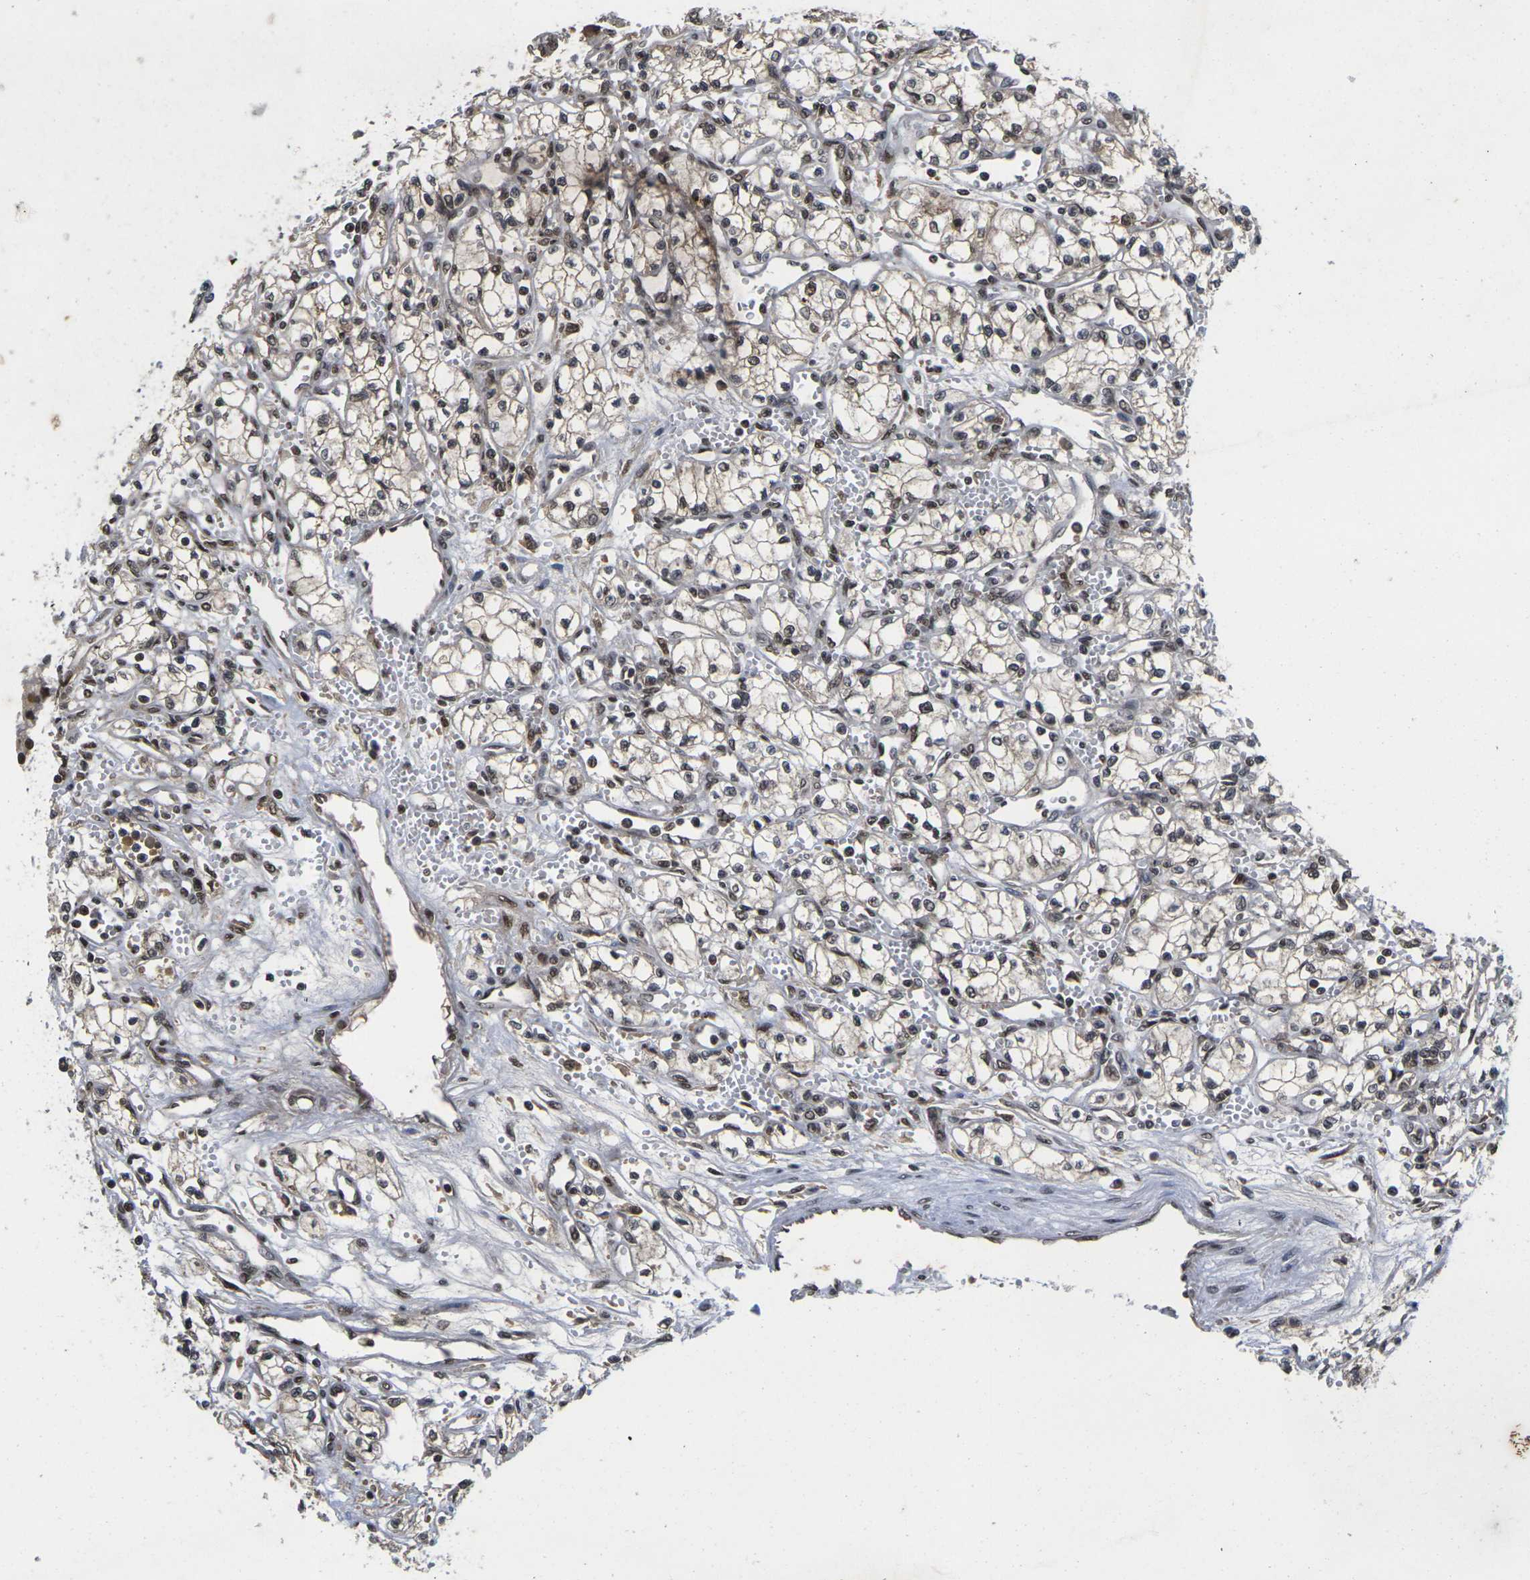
{"staining": {"intensity": "strong", "quantity": ">75%", "location": "nuclear"}, "tissue": "renal cancer", "cell_type": "Tumor cells", "image_type": "cancer", "snomed": [{"axis": "morphology", "description": "Normal tissue, NOS"}, {"axis": "morphology", "description": "Adenocarcinoma, NOS"}, {"axis": "topography", "description": "Kidney"}], "caption": "Adenocarcinoma (renal) was stained to show a protein in brown. There is high levels of strong nuclear expression in approximately >75% of tumor cells. The protein of interest is stained brown, and the nuclei are stained in blue (DAB IHC with brightfield microscopy, high magnification).", "gene": "GTF2E1", "patient": {"sex": "male", "age": 59}}